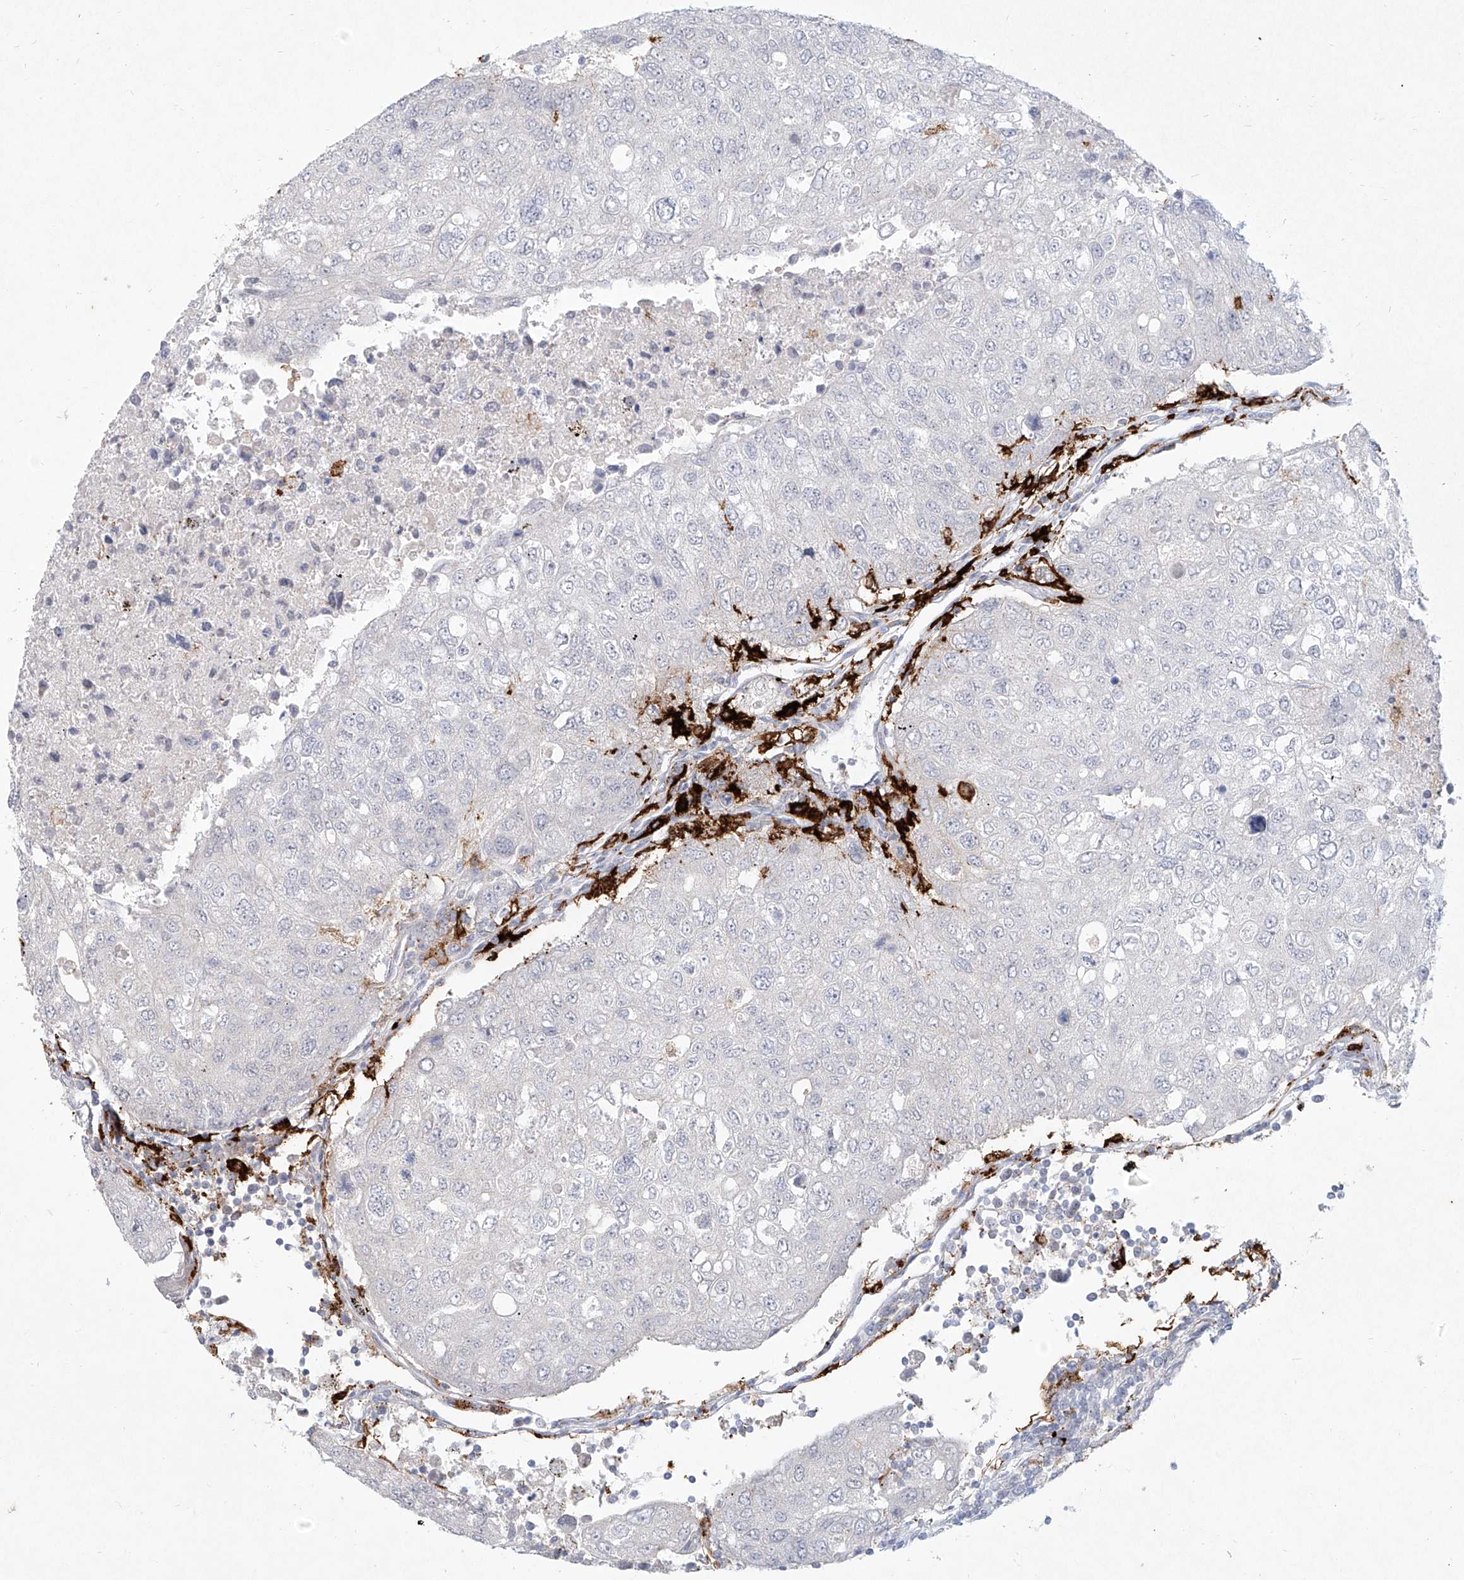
{"staining": {"intensity": "negative", "quantity": "none", "location": "none"}, "tissue": "urothelial cancer", "cell_type": "Tumor cells", "image_type": "cancer", "snomed": [{"axis": "morphology", "description": "Urothelial carcinoma, High grade"}, {"axis": "topography", "description": "Lymph node"}, {"axis": "topography", "description": "Urinary bladder"}], "caption": "Human high-grade urothelial carcinoma stained for a protein using immunohistochemistry (IHC) shows no staining in tumor cells.", "gene": "CD209", "patient": {"sex": "male", "age": 51}}